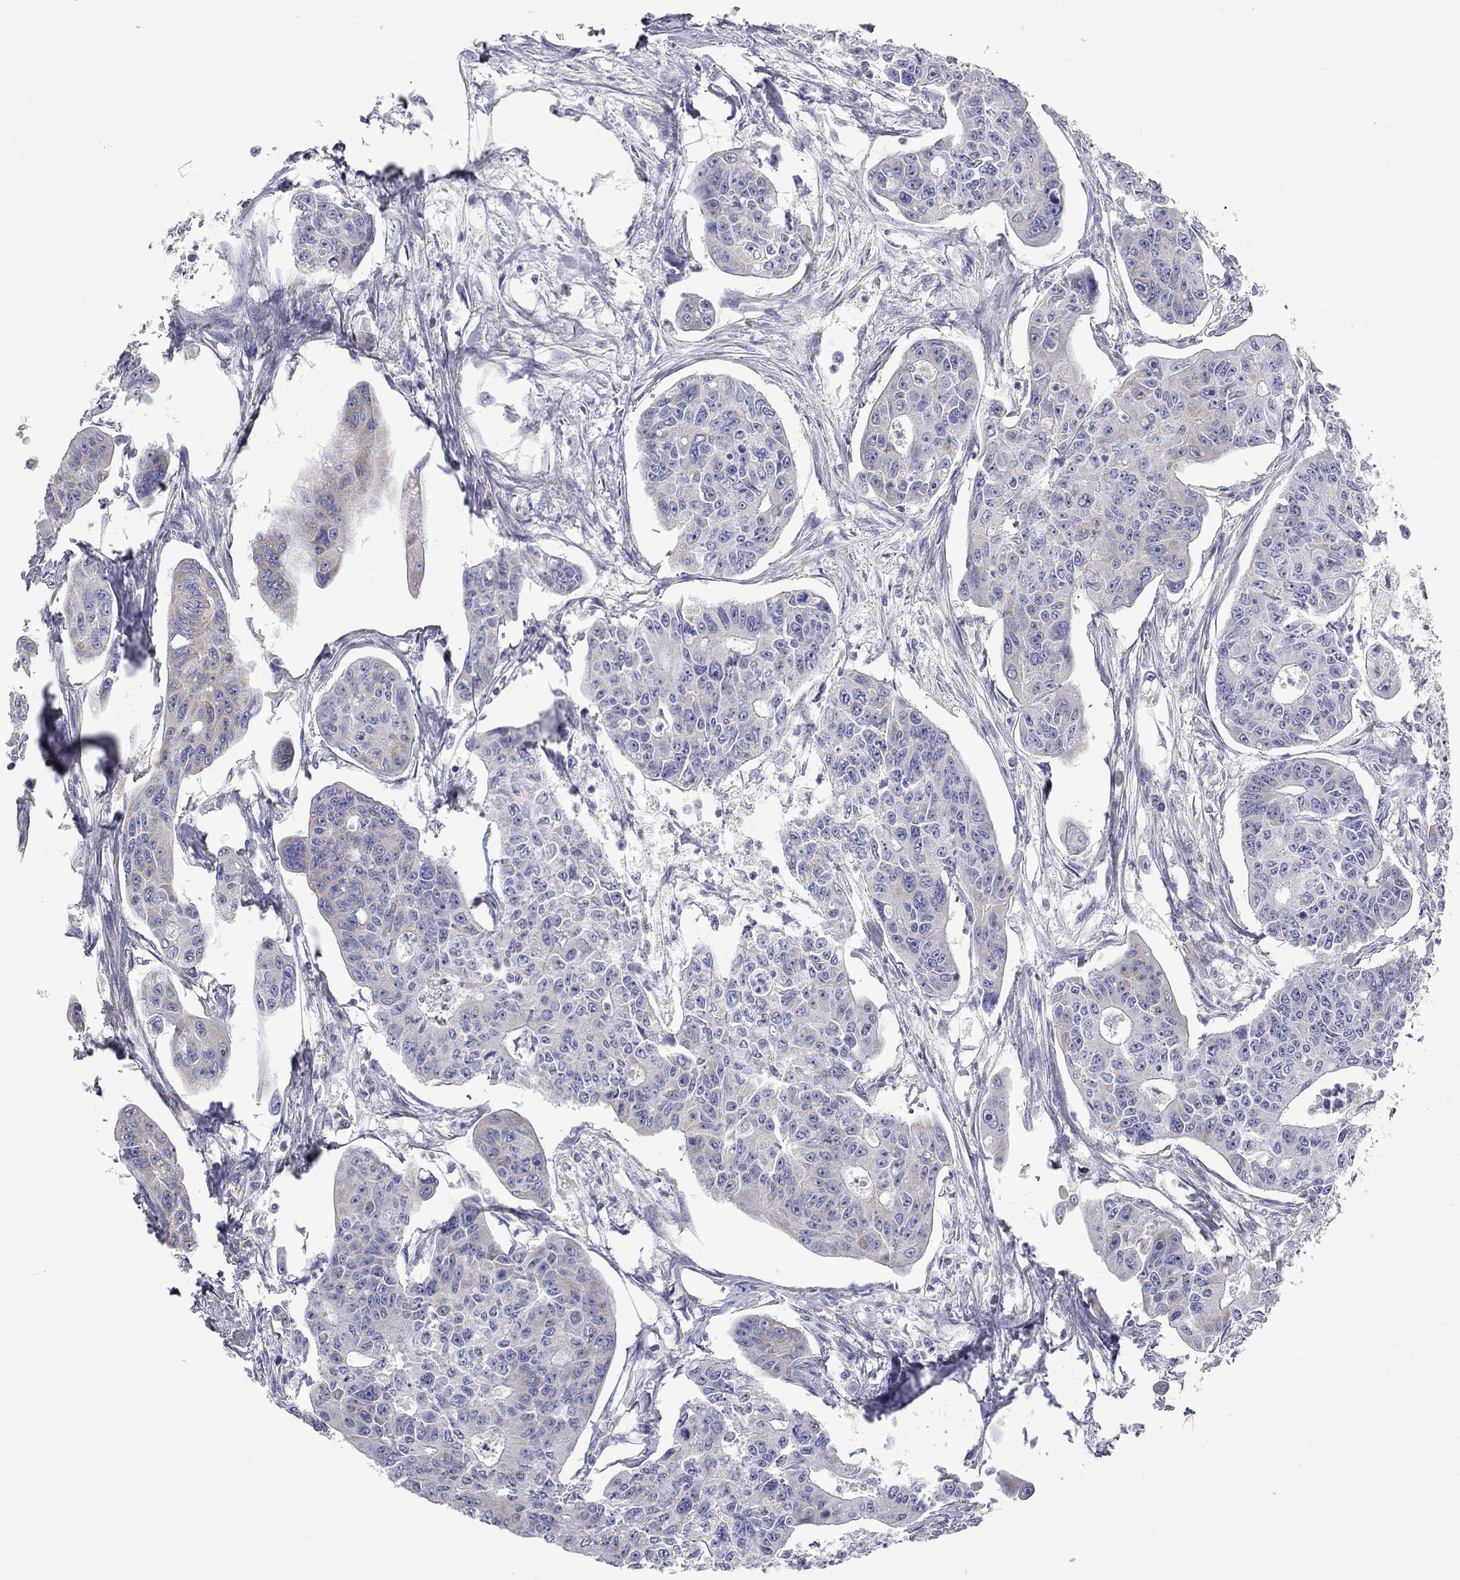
{"staining": {"intensity": "weak", "quantity": "<25%", "location": "cytoplasmic/membranous"}, "tissue": "colorectal cancer", "cell_type": "Tumor cells", "image_type": "cancer", "snomed": [{"axis": "morphology", "description": "Adenocarcinoma, NOS"}, {"axis": "topography", "description": "Colon"}], "caption": "This is a histopathology image of IHC staining of colorectal cancer (adenocarcinoma), which shows no positivity in tumor cells.", "gene": "RCAN1", "patient": {"sex": "male", "age": 70}}